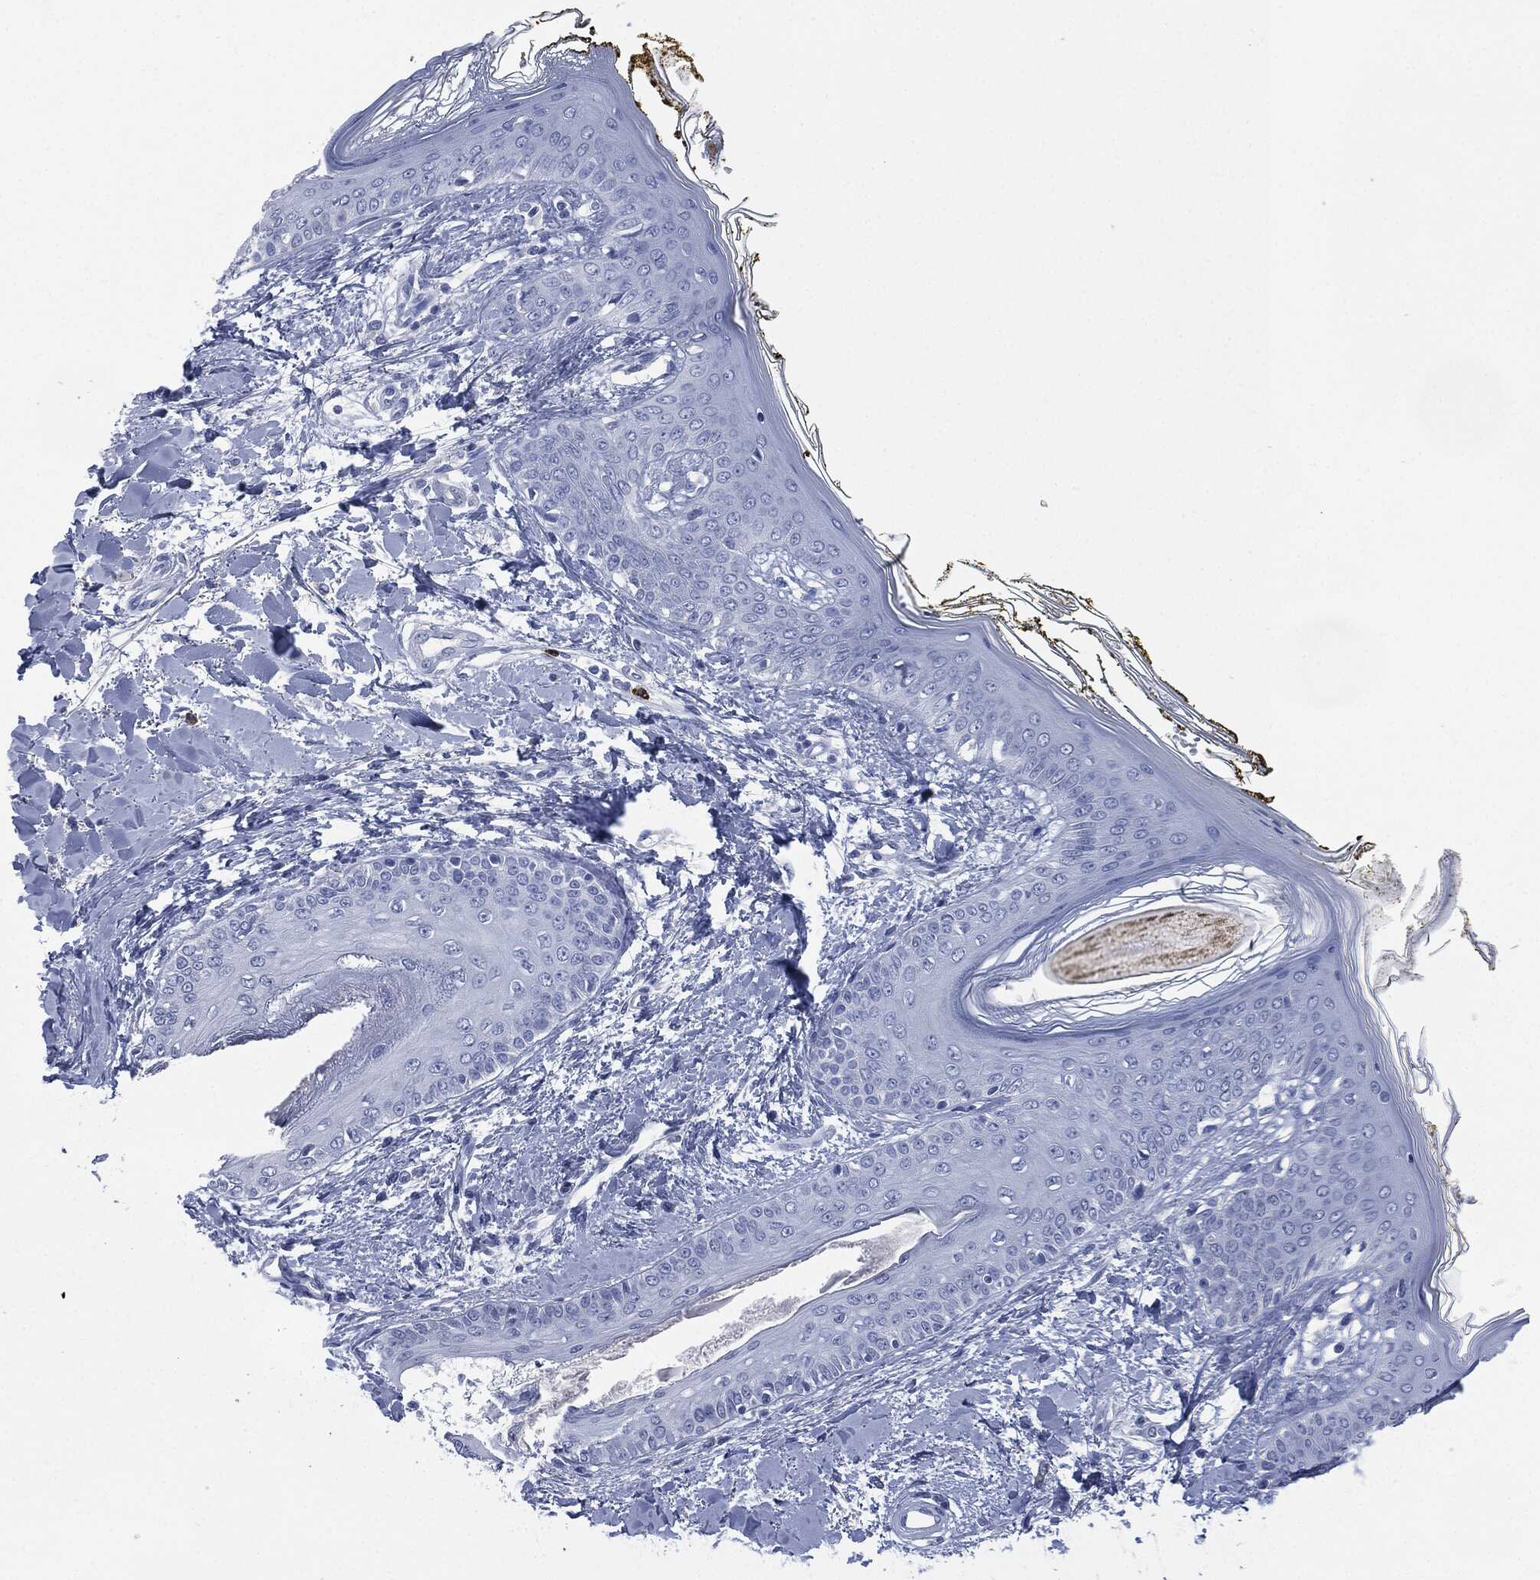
{"staining": {"intensity": "negative", "quantity": "none", "location": "none"}, "tissue": "skin", "cell_type": "Fibroblasts", "image_type": "normal", "snomed": [{"axis": "morphology", "description": "Normal tissue, NOS"}, {"axis": "morphology", "description": "Malignant melanoma, NOS"}, {"axis": "topography", "description": "Skin"}], "caption": "High power microscopy photomicrograph of an immunohistochemistry image of benign skin, revealing no significant positivity in fibroblasts.", "gene": "CEACAM8", "patient": {"sex": "female", "age": 34}}